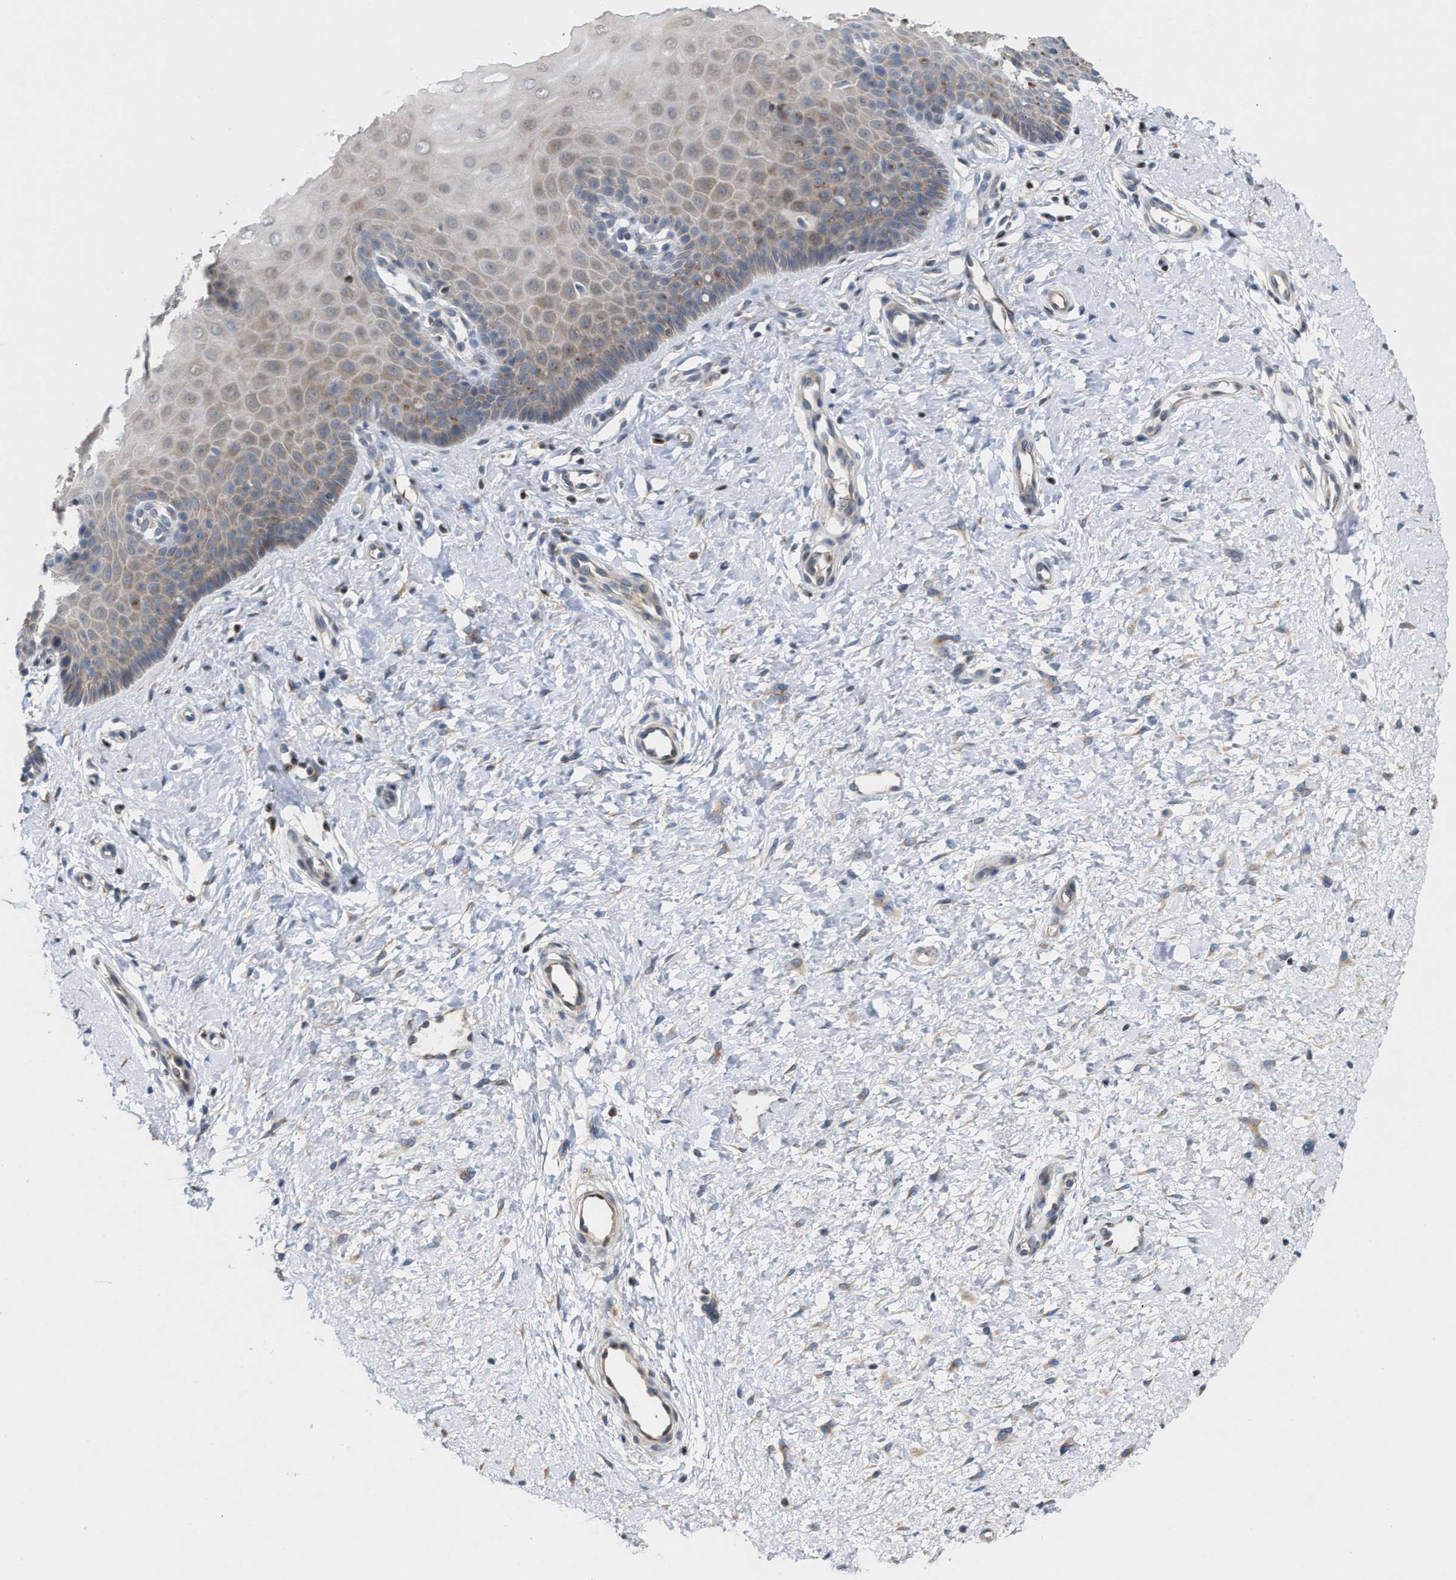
{"staining": {"intensity": "moderate", "quantity": "25%-75%", "location": "cytoplasmic/membranous"}, "tissue": "cervix", "cell_type": "Squamous epithelial cells", "image_type": "normal", "snomed": [{"axis": "morphology", "description": "Normal tissue, NOS"}, {"axis": "topography", "description": "Cervix"}], "caption": "Cervix was stained to show a protein in brown. There is medium levels of moderate cytoplasmic/membranous expression in about 25%-75% of squamous epithelial cells. (Stains: DAB (3,3'-diaminobenzidine) in brown, nuclei in blue, Microscopy: brightfield microscopy at high magnification).", "gene": "BBLN", "patient": {"sex": "female", "age": 55}}